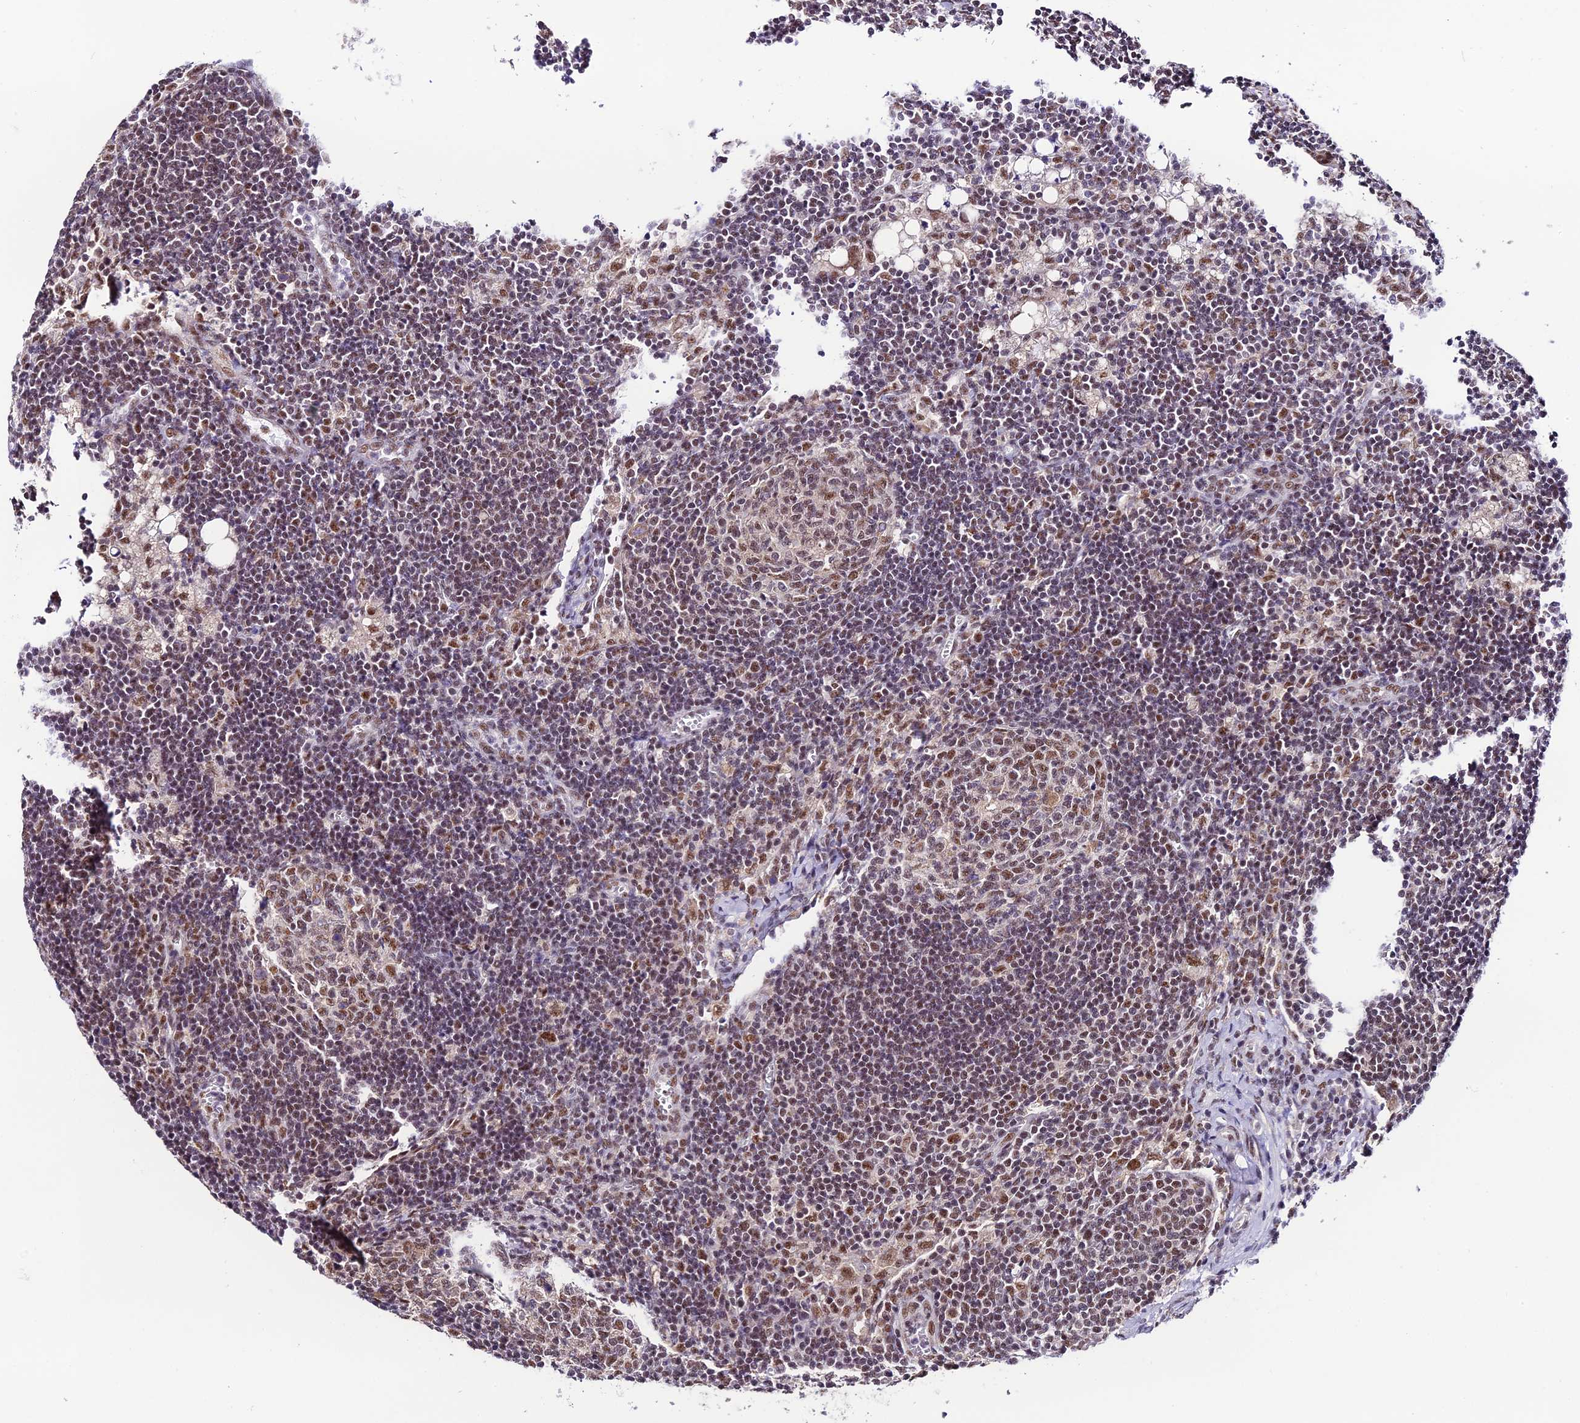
{"staining": {"intensity": "moderate", "quantity": ">75%", "location": "nuclear"}, "tissue": "lymph node", "cell_type": "Germinal center cells", "image_type": "normal", "snomed": [{"axis": "morphology", "description": "Normal tissue, NOS"}, {"axis": "topography", "description": "Lymph node"}], "caption": "High-power microscopy captured an immunohistochemistry (IHC) micrograph of unremarkable lymph node, revealing moderate nuclear positivity in approximately >75% of germinal center cells. Using DAB (brown) and hematoxylin (blue) stains, captured at high magnification using brightfield microscopy.", "gene": "THOC7", "patient": {"sex": "female", "age": 73}}